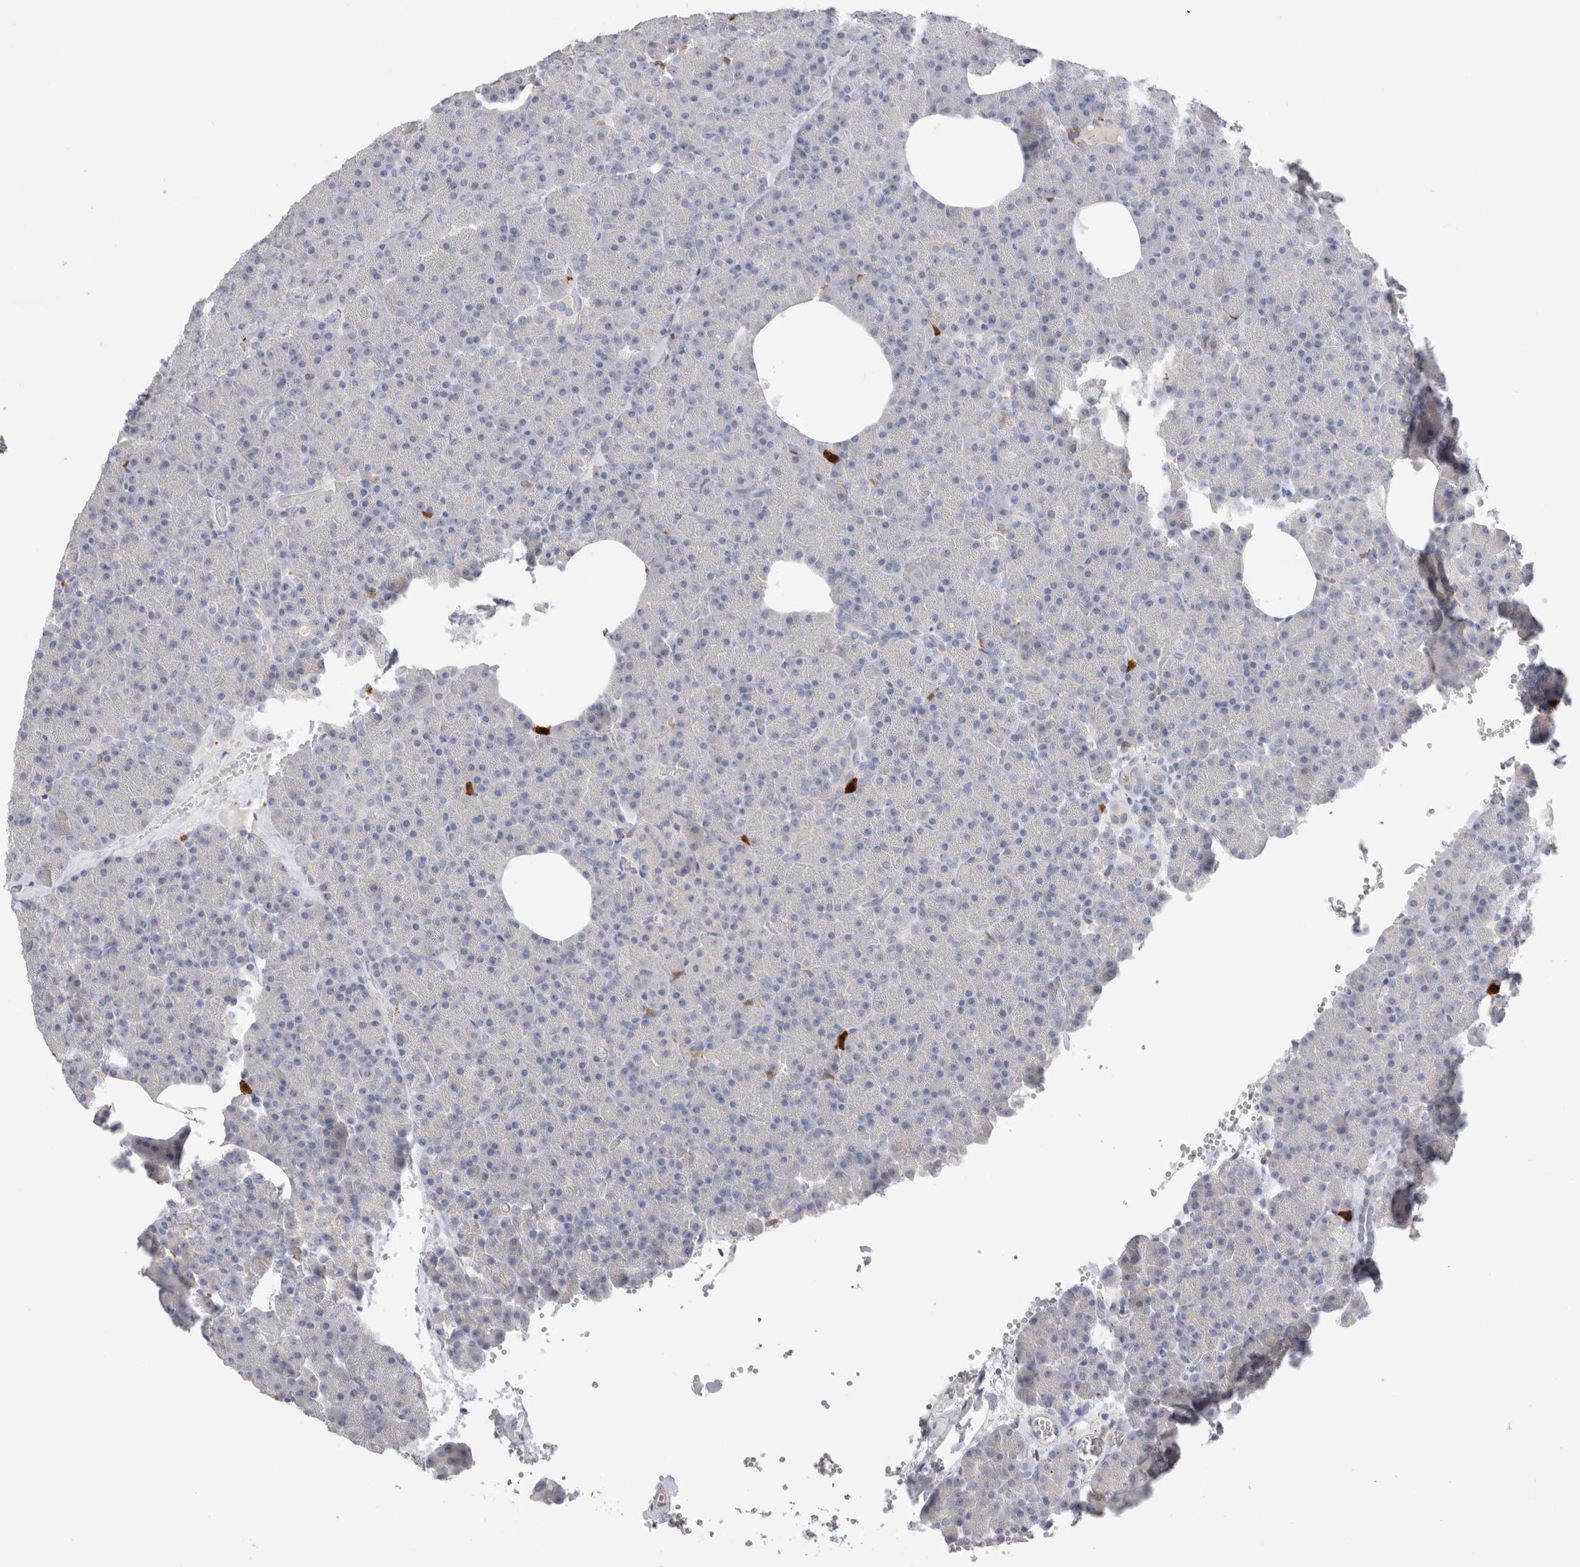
{"staining": {"intensity": "negative", "quantity": "none", "location": "none"}, "tissue": "pancreas", "cell_type": "Exocrine glandular cells", "image_type": "normal", "snomed": [{"axis": "morphology", "description": "Normal tissue, NOS"}, {"axis": "morphology", "description": "Carcinoid, malignant, NOS"}, {"axis": "topography", "description": "Pancreas"}], "caption": "Exocrine glandular cells show no significant protein expression in benign pancreas. (Stains: DAB (3,3'-diaminobenzidine) immunohistochemistry (IHC) with hematoxylin counter stain, Microscopy: brightfield microscopy at high magnification).", "gene": "HPGDS", "patient": {"sex": "female", "age": 35}}